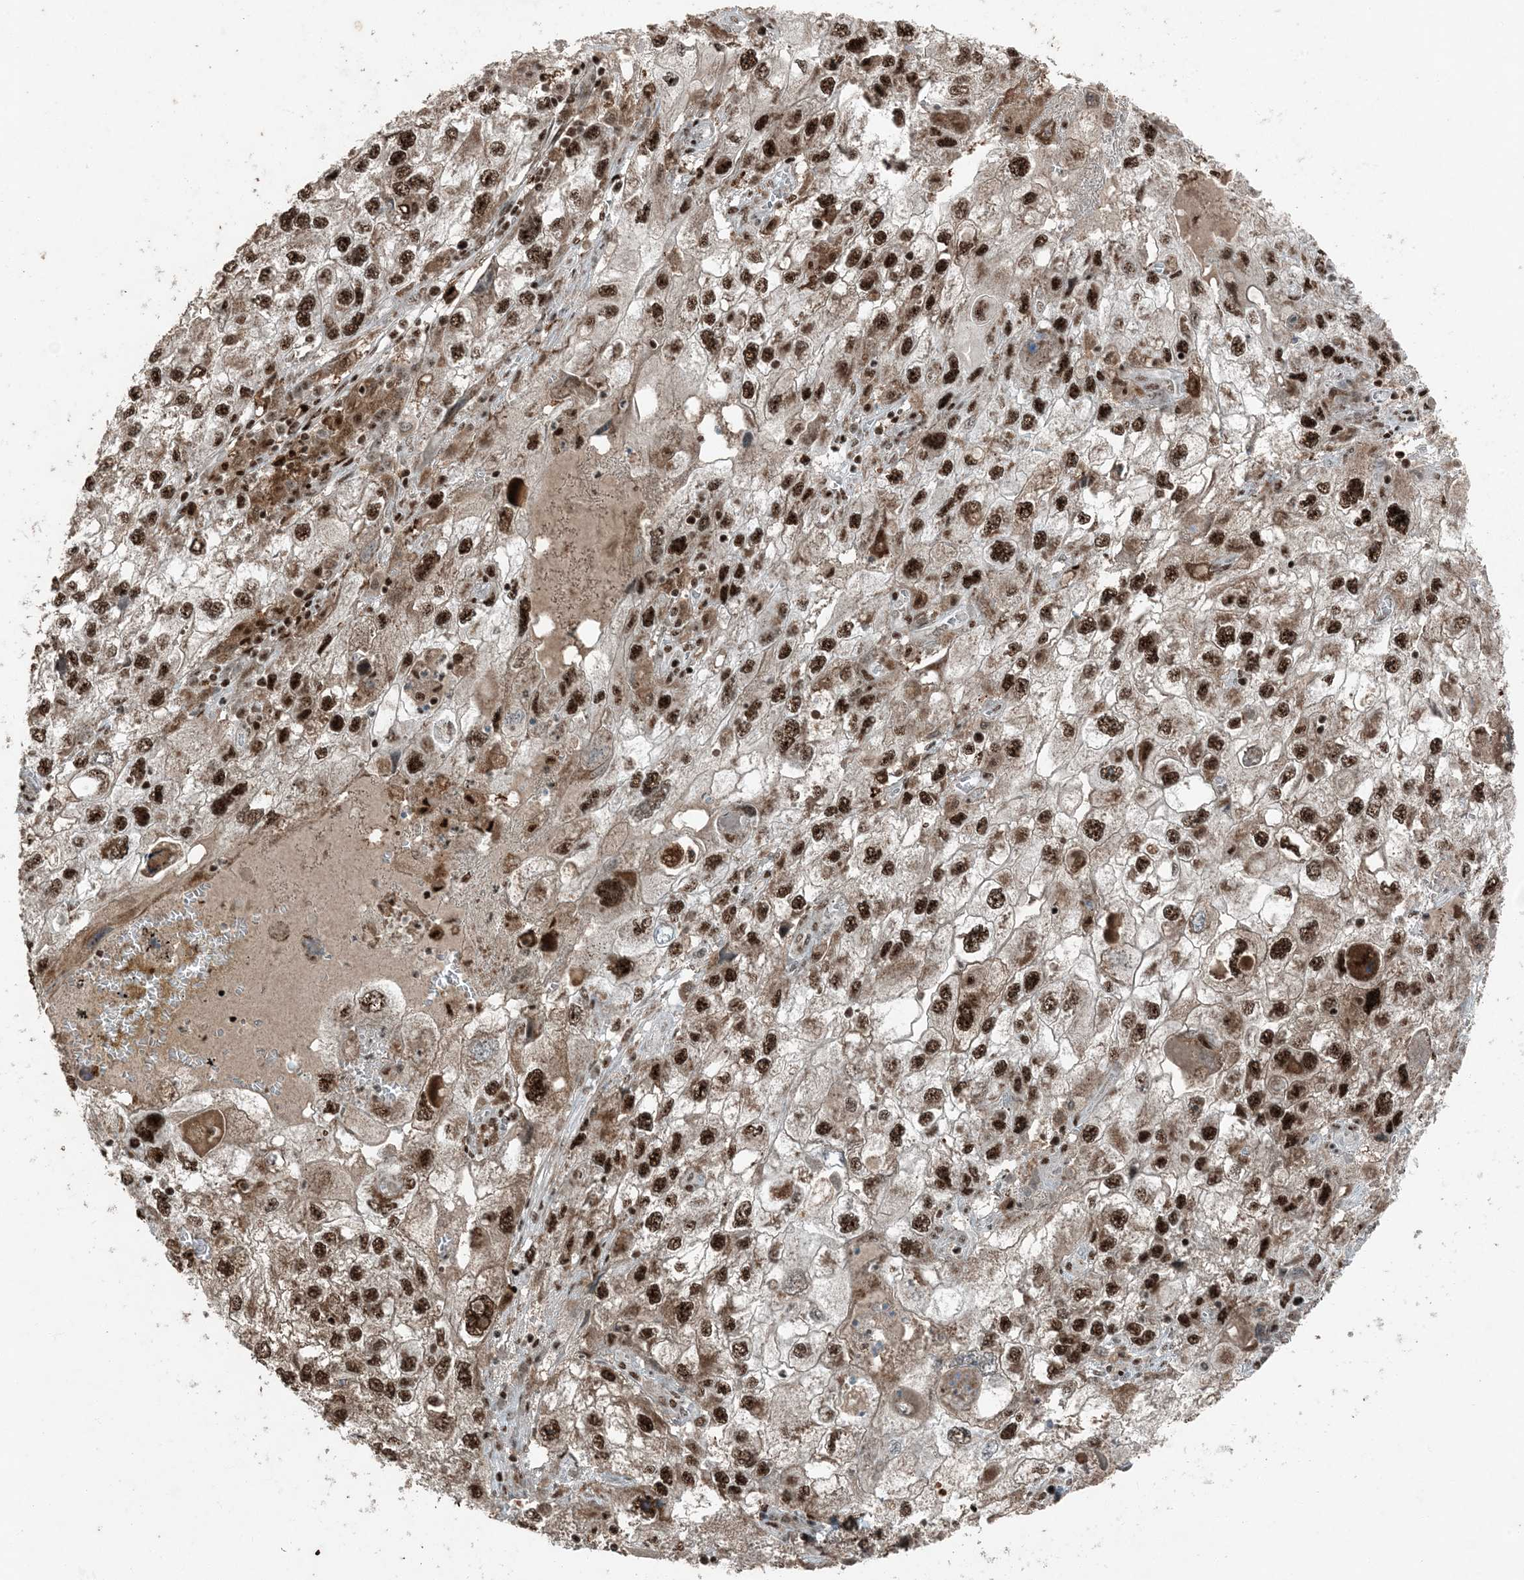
{"staining": {"intensity": "strong", "quantity": ">75%", "location": "nuclear"}, "tissue": "endometrial cancer", "cell_type": "Tumor cells", "image_type": "cancer", "snomed": [{"axis": "morphology", "description": "Adenocarcinoma, NOS"}, {"axis": "topography", "description": "Endometrium"}], "caption": "Protein staining exhibits strong nuclear positivity in approximately >75% of tumor cells in endometrial cancer (adenocarcinoma).", "gene": "TADA2B", "patient": {"sex": "female", "age": 49}}